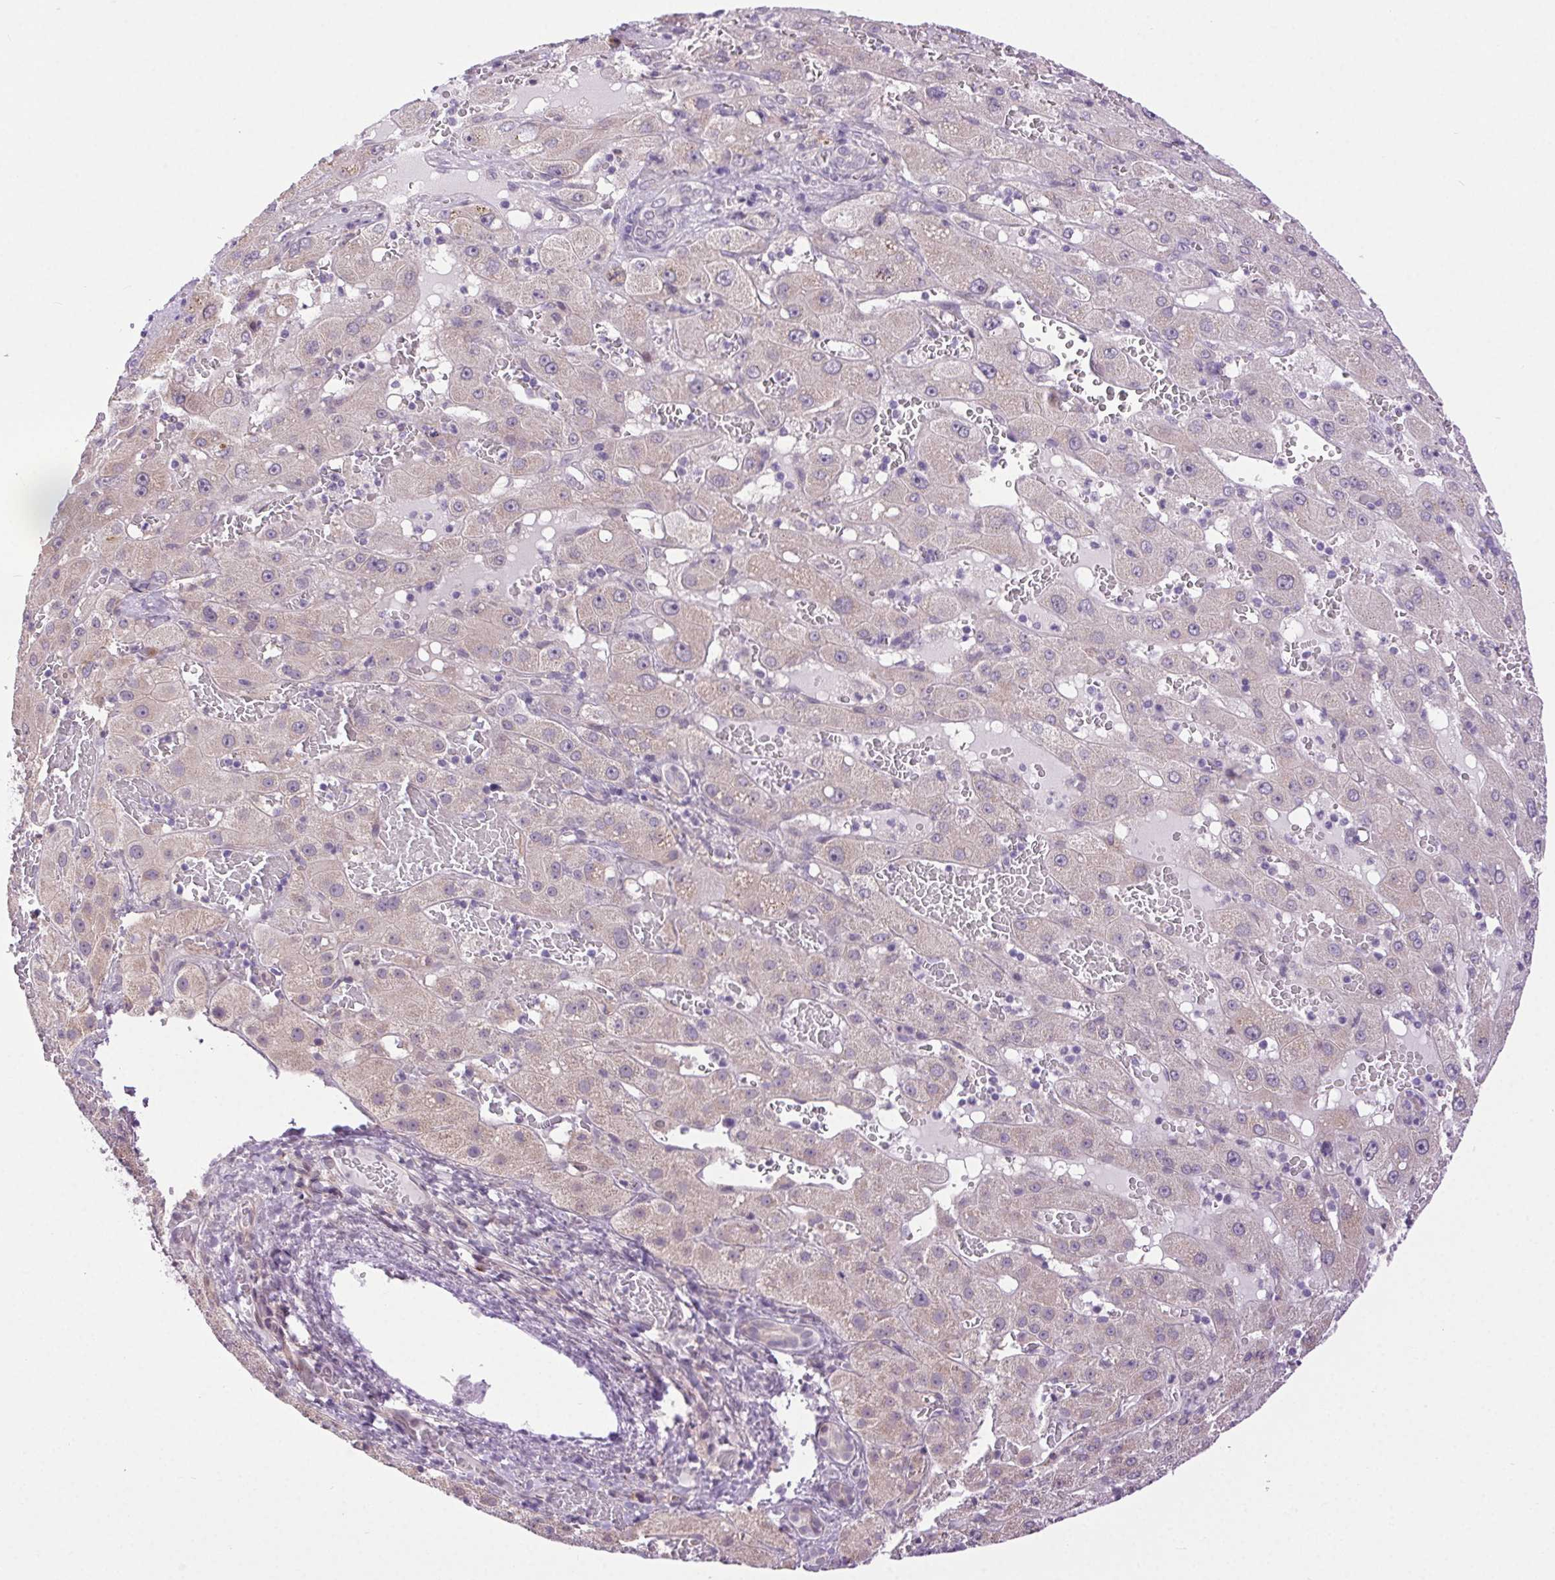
{"staining": {"intensity": "negative", "quantity": "none", "location": "none"}, "tissue": "liver cancer", "cell_type": "Tumor cells", "image_type": "cancer", "snomed": [{"axis": "morphology", "description": "Carcinoma, Hepatocellular, NOS"}, {"axis": "topography", "description": "Liver"}], "caption": "IHC micrograph of neoplastic tissue: human liver cancer stained with DAB (3,3'-diaminobenzidine) demonstrates no significant protein staining in tumor cells.", "gene": "SYT11", "patient": {"sex": "female", "age": 73}}